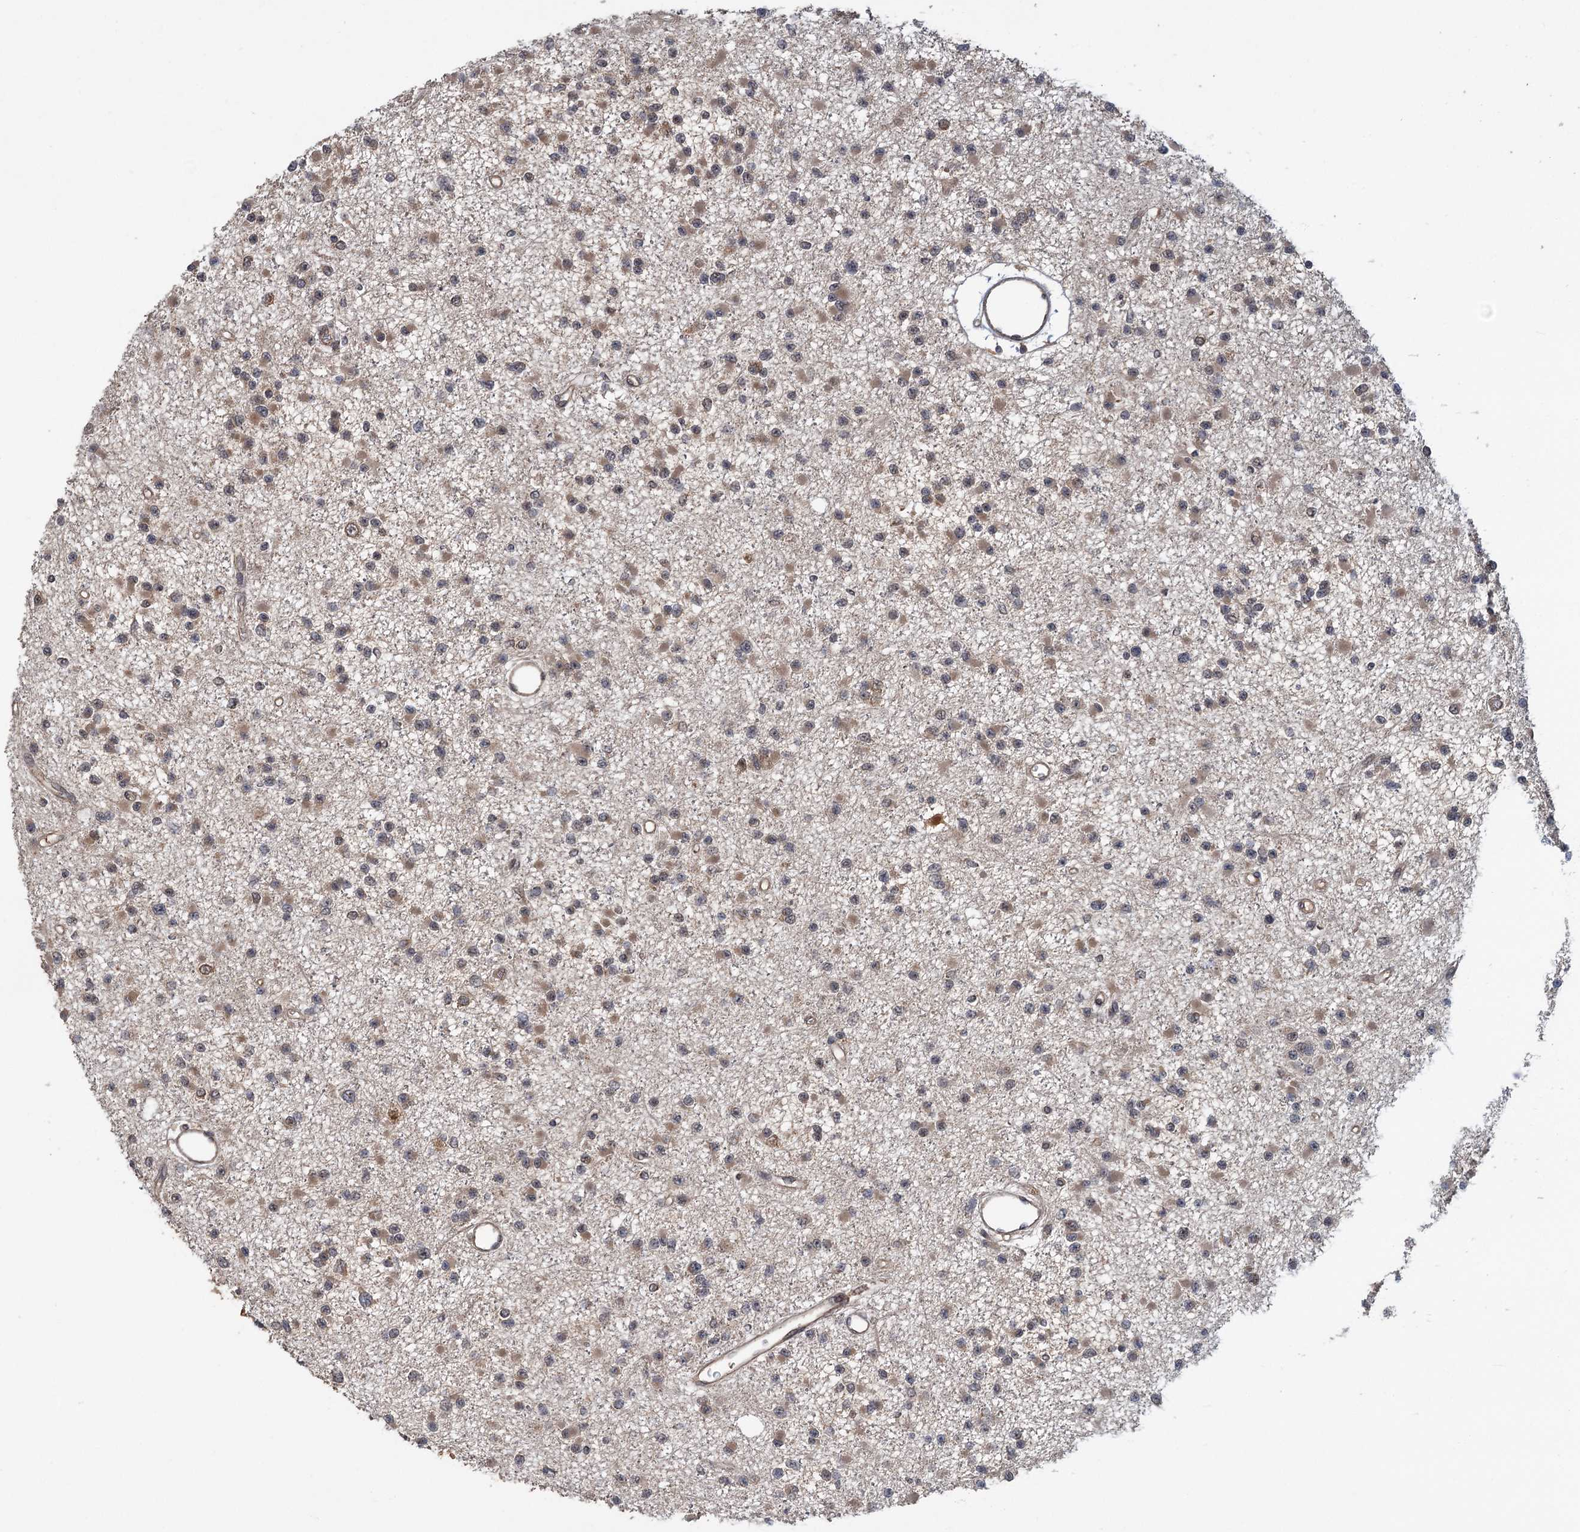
{"staining": {"intensity": "weak", "quantity": ">75%", "location": "cytoplasmic/membranous"}, "tissue": "glioma", "cell_type": "Tumor cells", "image_type": "cancer", "snomed": [{"axis": "morphology", "description": "Glioma, malignant, Low grade"}, {"axis": "topography", "description": "Brain"}], "caption": "Human glioma stained with a protein marker shows weak staining in tumor cells.", "gene": "KANSL2", "patient": {"sex": "female", "age": 22}}